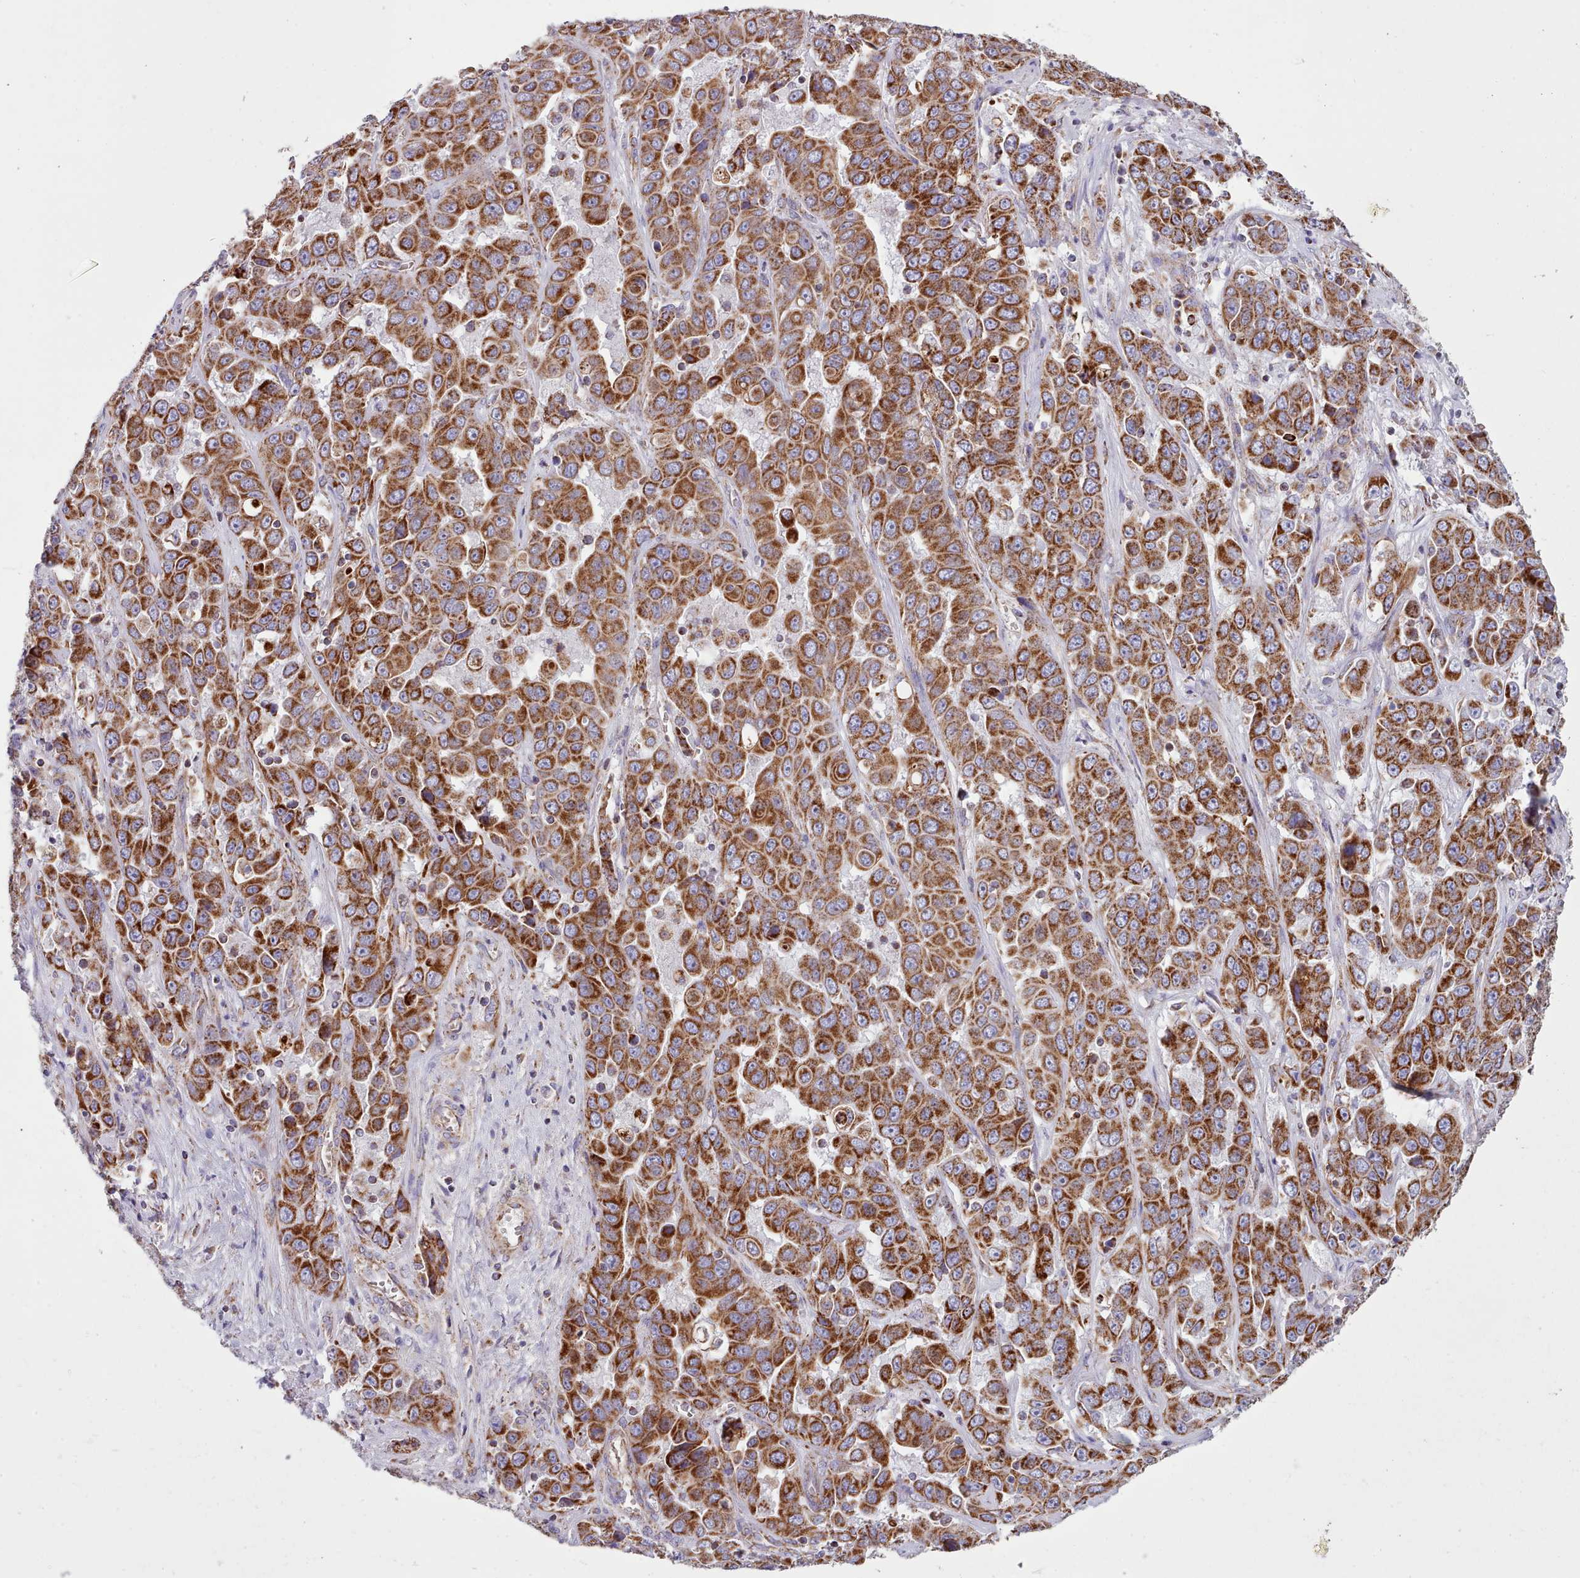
{"staining": {"intensity": "strong", "quantity": ">75%", "location": "cytoplasmic/membranous"}, "tissue": "liver cancer", "cell_type": "Tumor cells", "image_type": "cancer", "snomed": [{"axis": "morphology", "description": "Cholangiocarcinoma"}, {"axis": "topography", "description": "Liver"}], "caption": "Liver cancer was stained to show a protein in brown. There is high levels of strong cytoplasmic/membranous expression in approximately >75% of tumor cells. (DAB = brown stain, brightfield microscopy at high magnification).", "gene": "SRP54", "patient": {"sex": "female", "age": 52}}